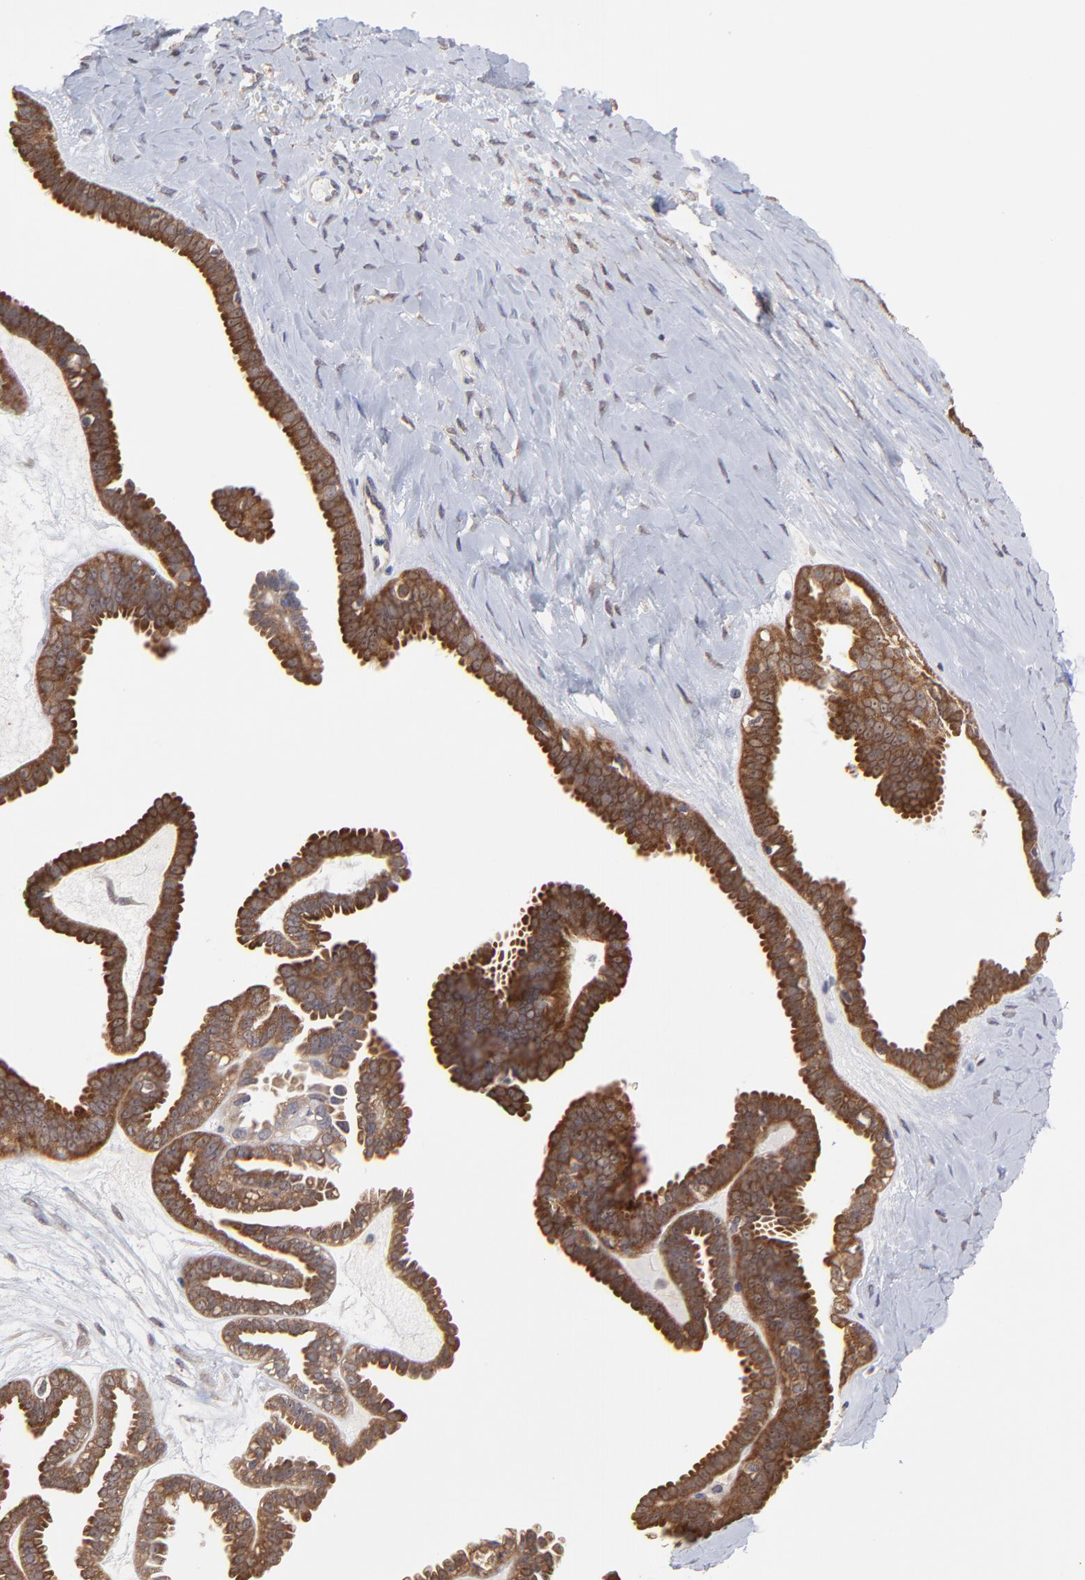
{"staining": {"intensity": "strong", "quantity": ">75%", "location": "cytoplasmic/membranous"}, "tissue": "ovarian cancer", "cell_type": "Tumor cells", "image_type": "cancer", "snomed": [{"axis": "morphology", "description": "Cystadenocarcinoma, serous, NOS"}, {"axis": "topography", "description": "Ovary"}], "caption": "Ovarian cancer stained with DAB (3,3'-diaminobenzidine) IHC exhibits high levels of strong cytoplasmic/membranous positivity in approximately >75% of tumor cells. (DAB (3,3'-diaminobenzidine) = brown stain, brightfield microscopy at high magnification).", "gene": "GART", "patient": {"sex": "female", "age": 71}}